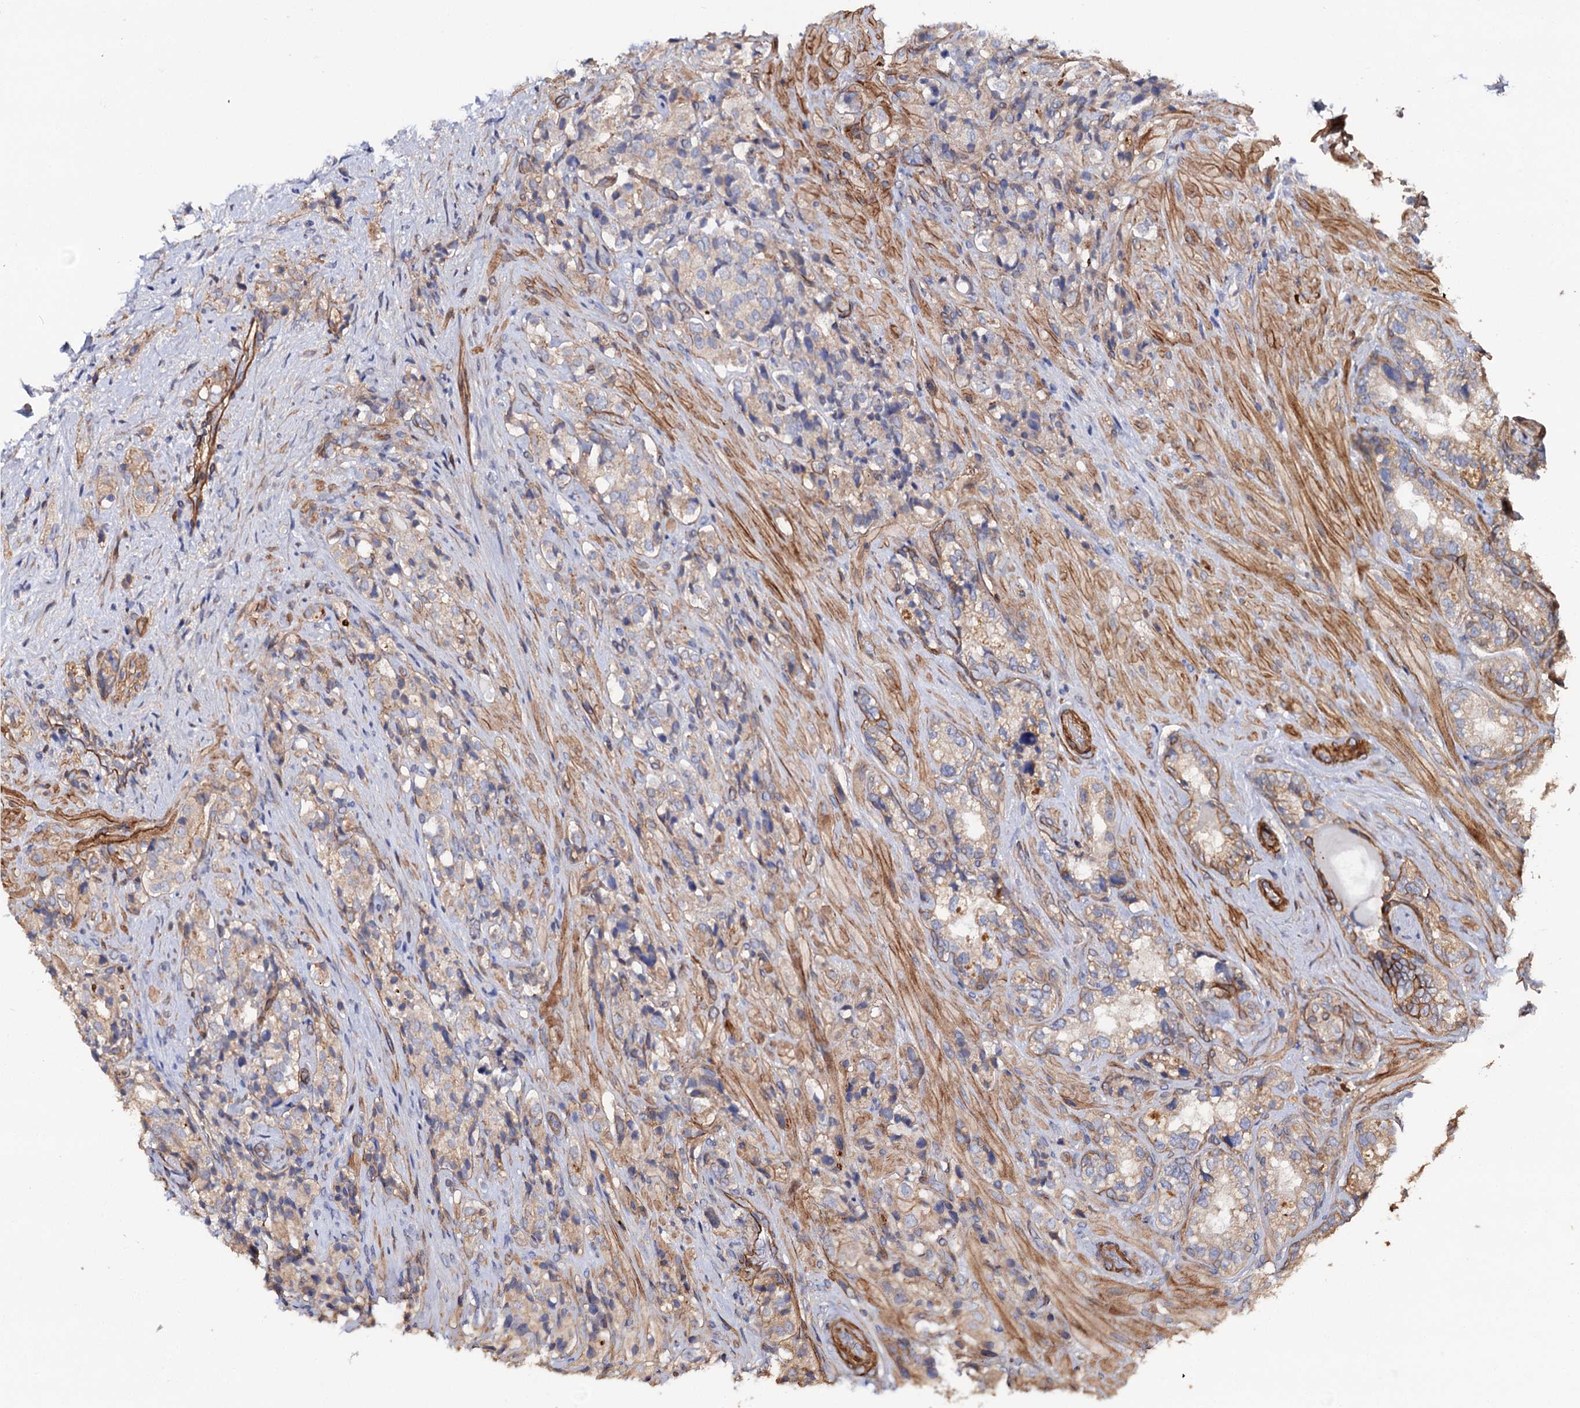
{"staining": {"intensity": "weak", "quantity": "<25%", "location": "cytoplasmic/membranous"}, "tissue": "prostate cancer", "cell_type": "Tumor cells", "image_type": "cancer", "snomed": [{"axis": "morphology", "description": "Adenocarcinoma, High grade"}, {"axis": "topography", "description": "Prostate"}], "caption": "Prostate high-grade adenocarcinoma was stained to show a protein in brown. There is no significant staining in tumor cells.", "gene": "CSAD", "patient": {"sex": "male", "age": 65}}